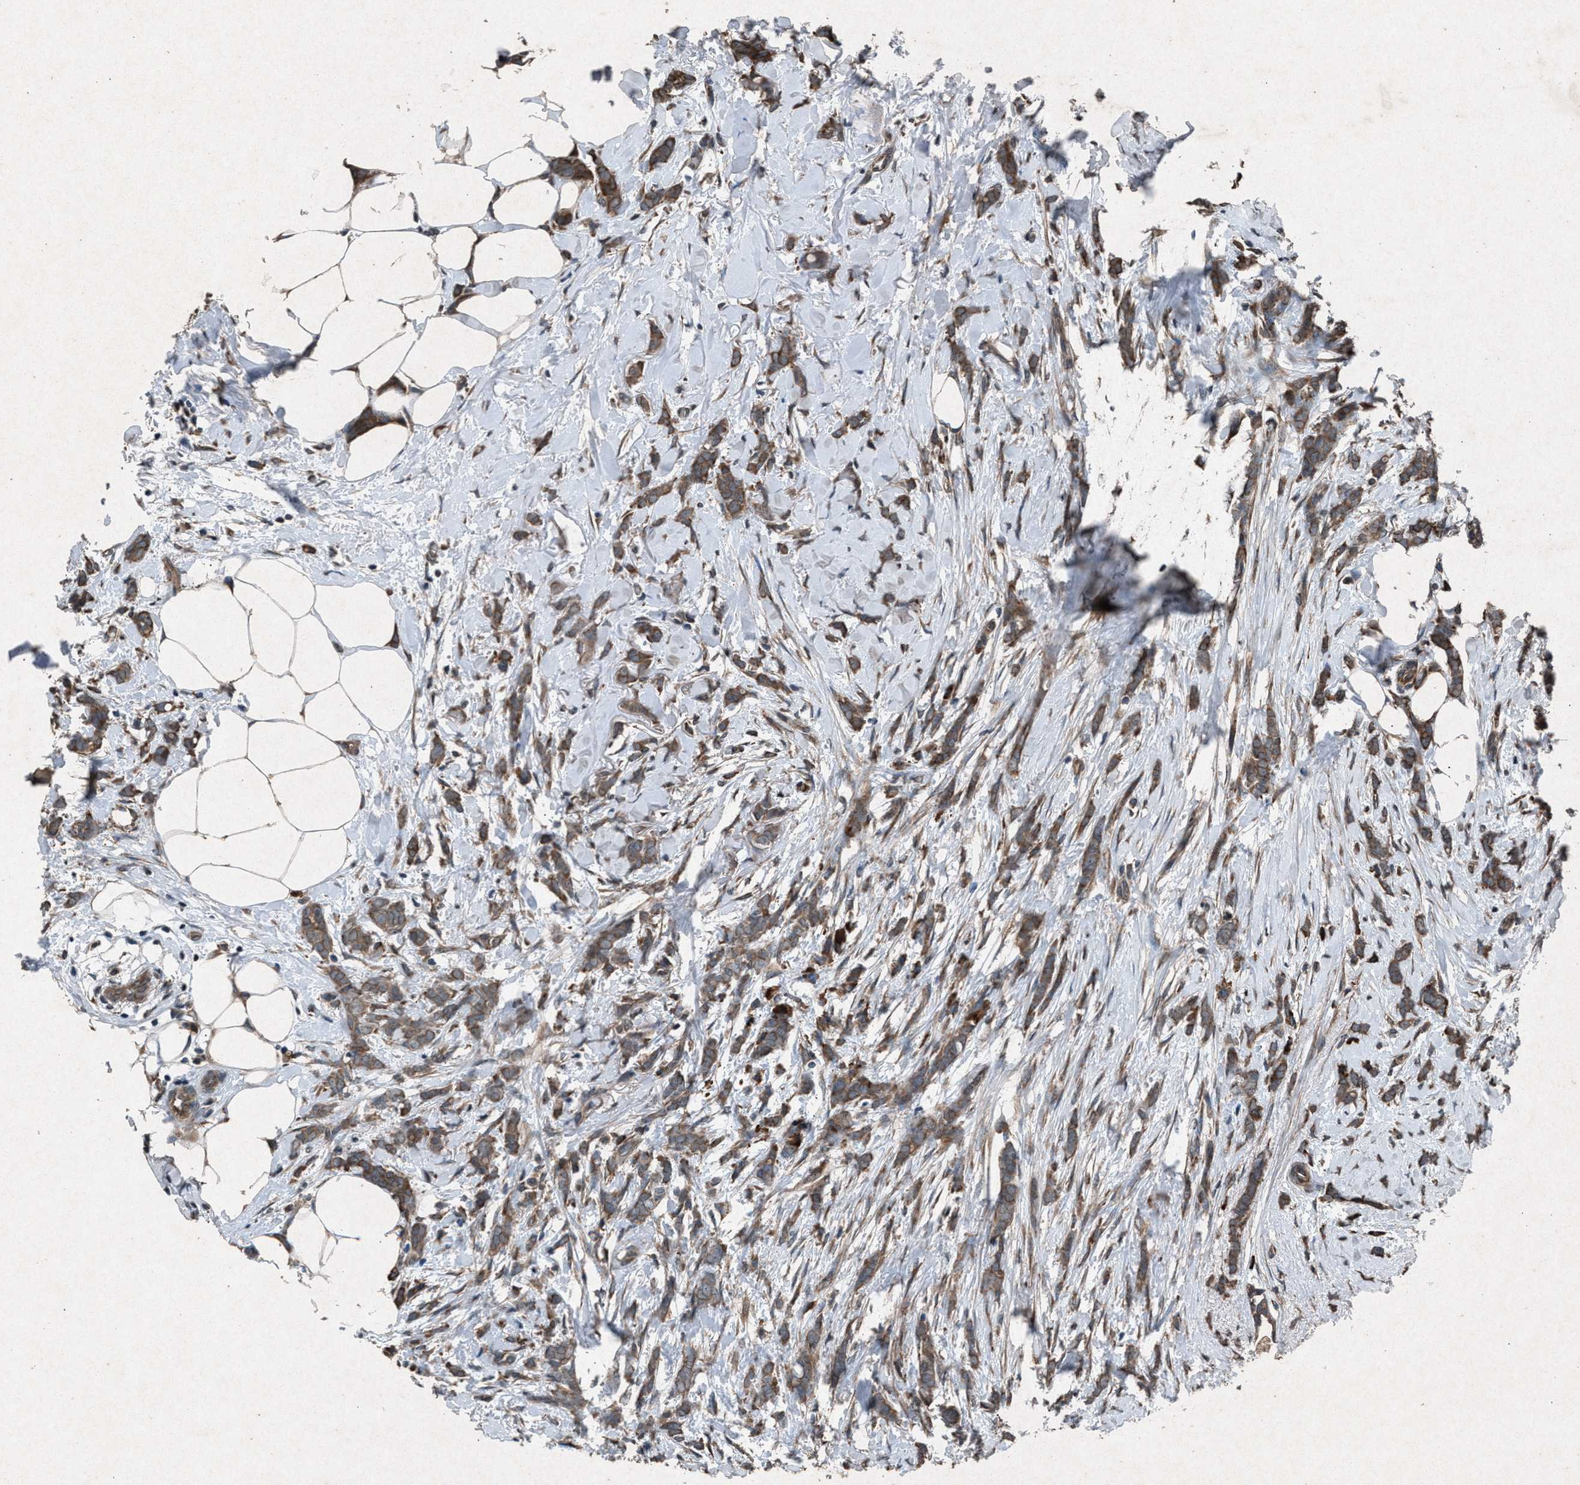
{"staining": {"intensity": "moderate", "quantity": ">75%", "location": "cytoplasmic/membranous"}, "tissue": "breast cancer", "cell_type": "Tumor cells", "image_type": "cancer", "snomed": [{"axis": "morphology", "description": "Lobular carcinoma, in situ"}, {"axis": "morphology", "description": "Lobular carcinoma"}, {"axis": "topography", "description": "Breast"}], "caption": "Breast cancer stained for a protein exhibits moderate cytoplasmic/membranous positivity in tumor cells.", "gene": "CALR", "patient": {"sex": "female", "age": 41}}